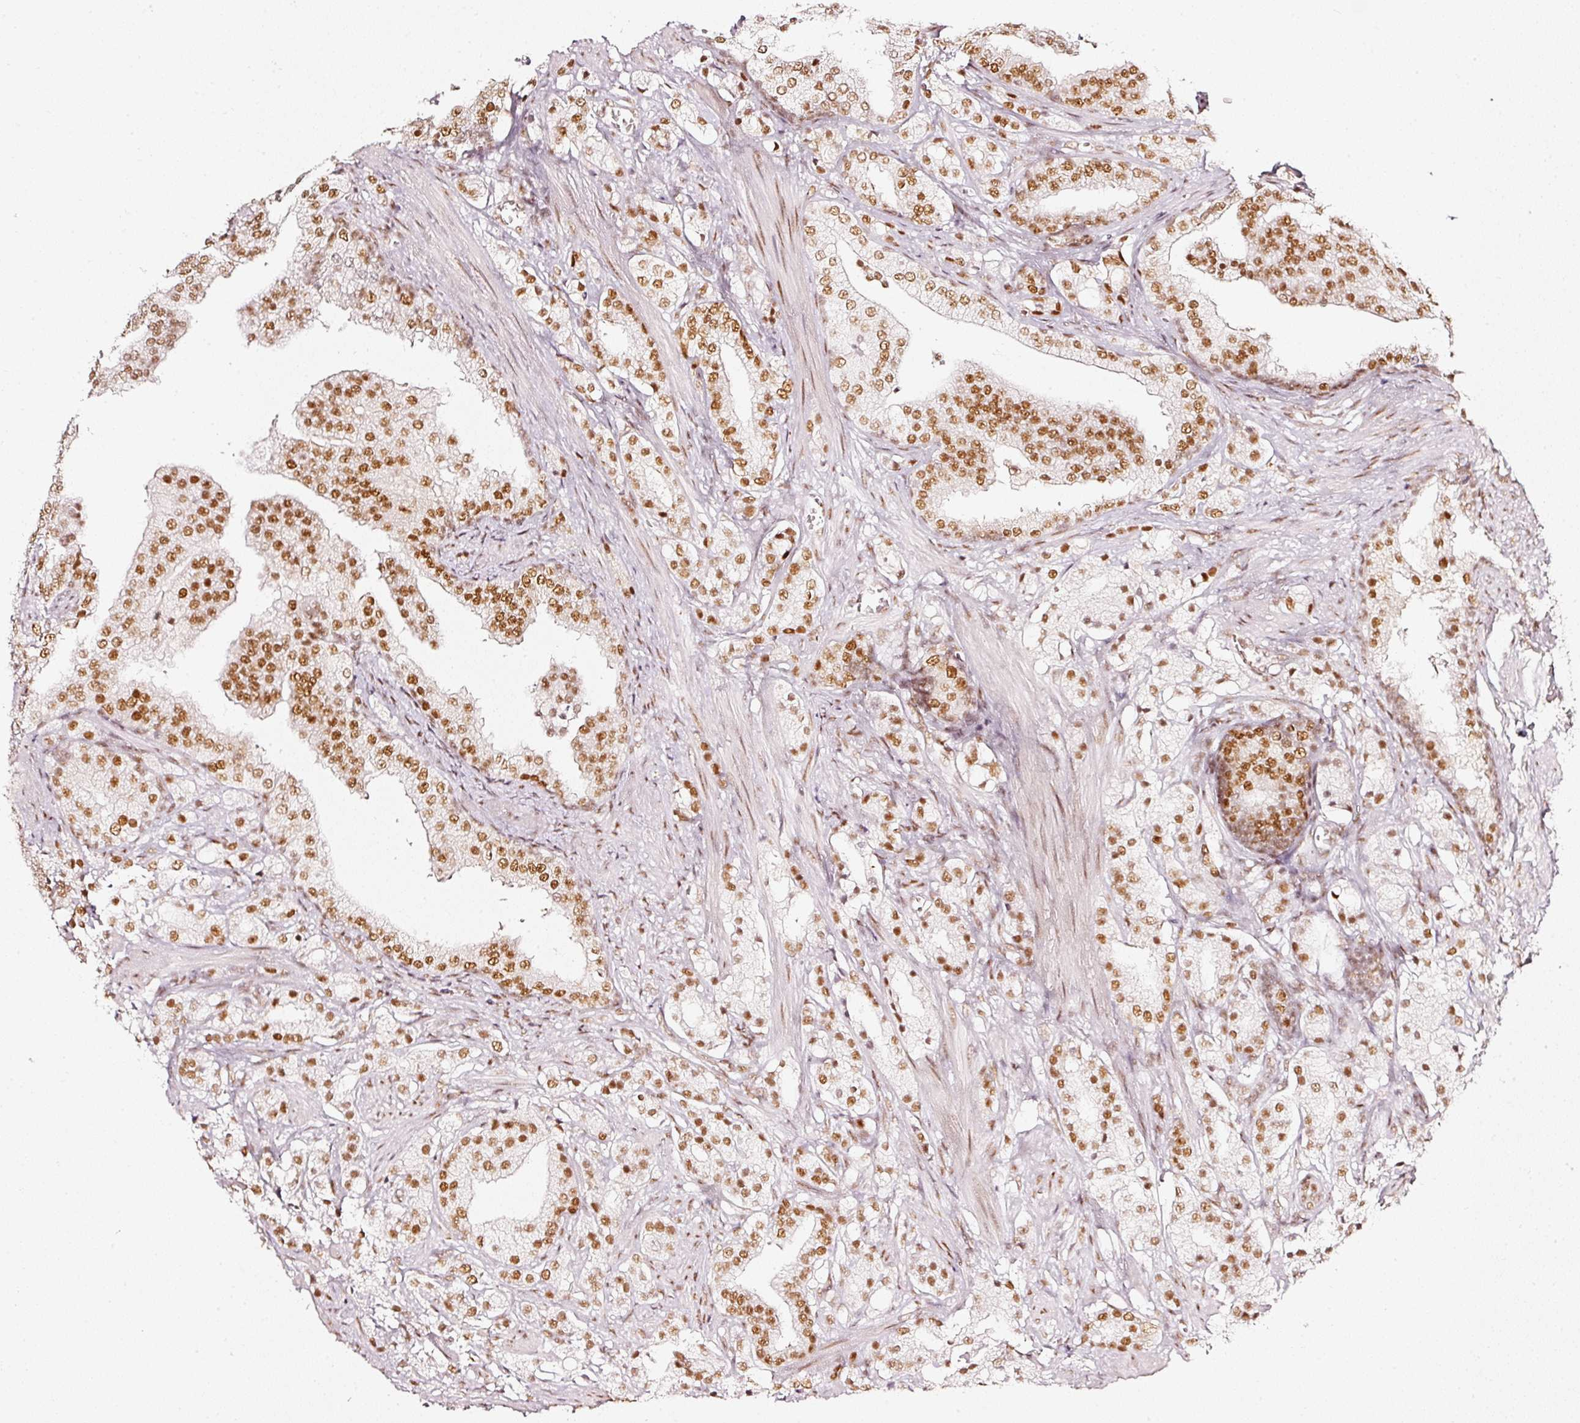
{"staining": {"intensity": "moderate", "quantity": ">75%", "location": "nuclear"}, "tissue": "prostate cancer", "cell_type": "Tumor cells", "image_type": "cancer", "snomed": [{"axis": "morphology", "description": "Adenocarcinoma, High grade"}, {"axis": "topography", "description": "Prostate"}], "caption": "This image reveals immunohistochemistry staining of prostate cancer (adenocarcinoma (high-grade)), with medium moderate nuclear staining in approximately >75% of tumor cells.", "gene": "PPP1R10", "patient": {"sex": "male", "age": 50}}